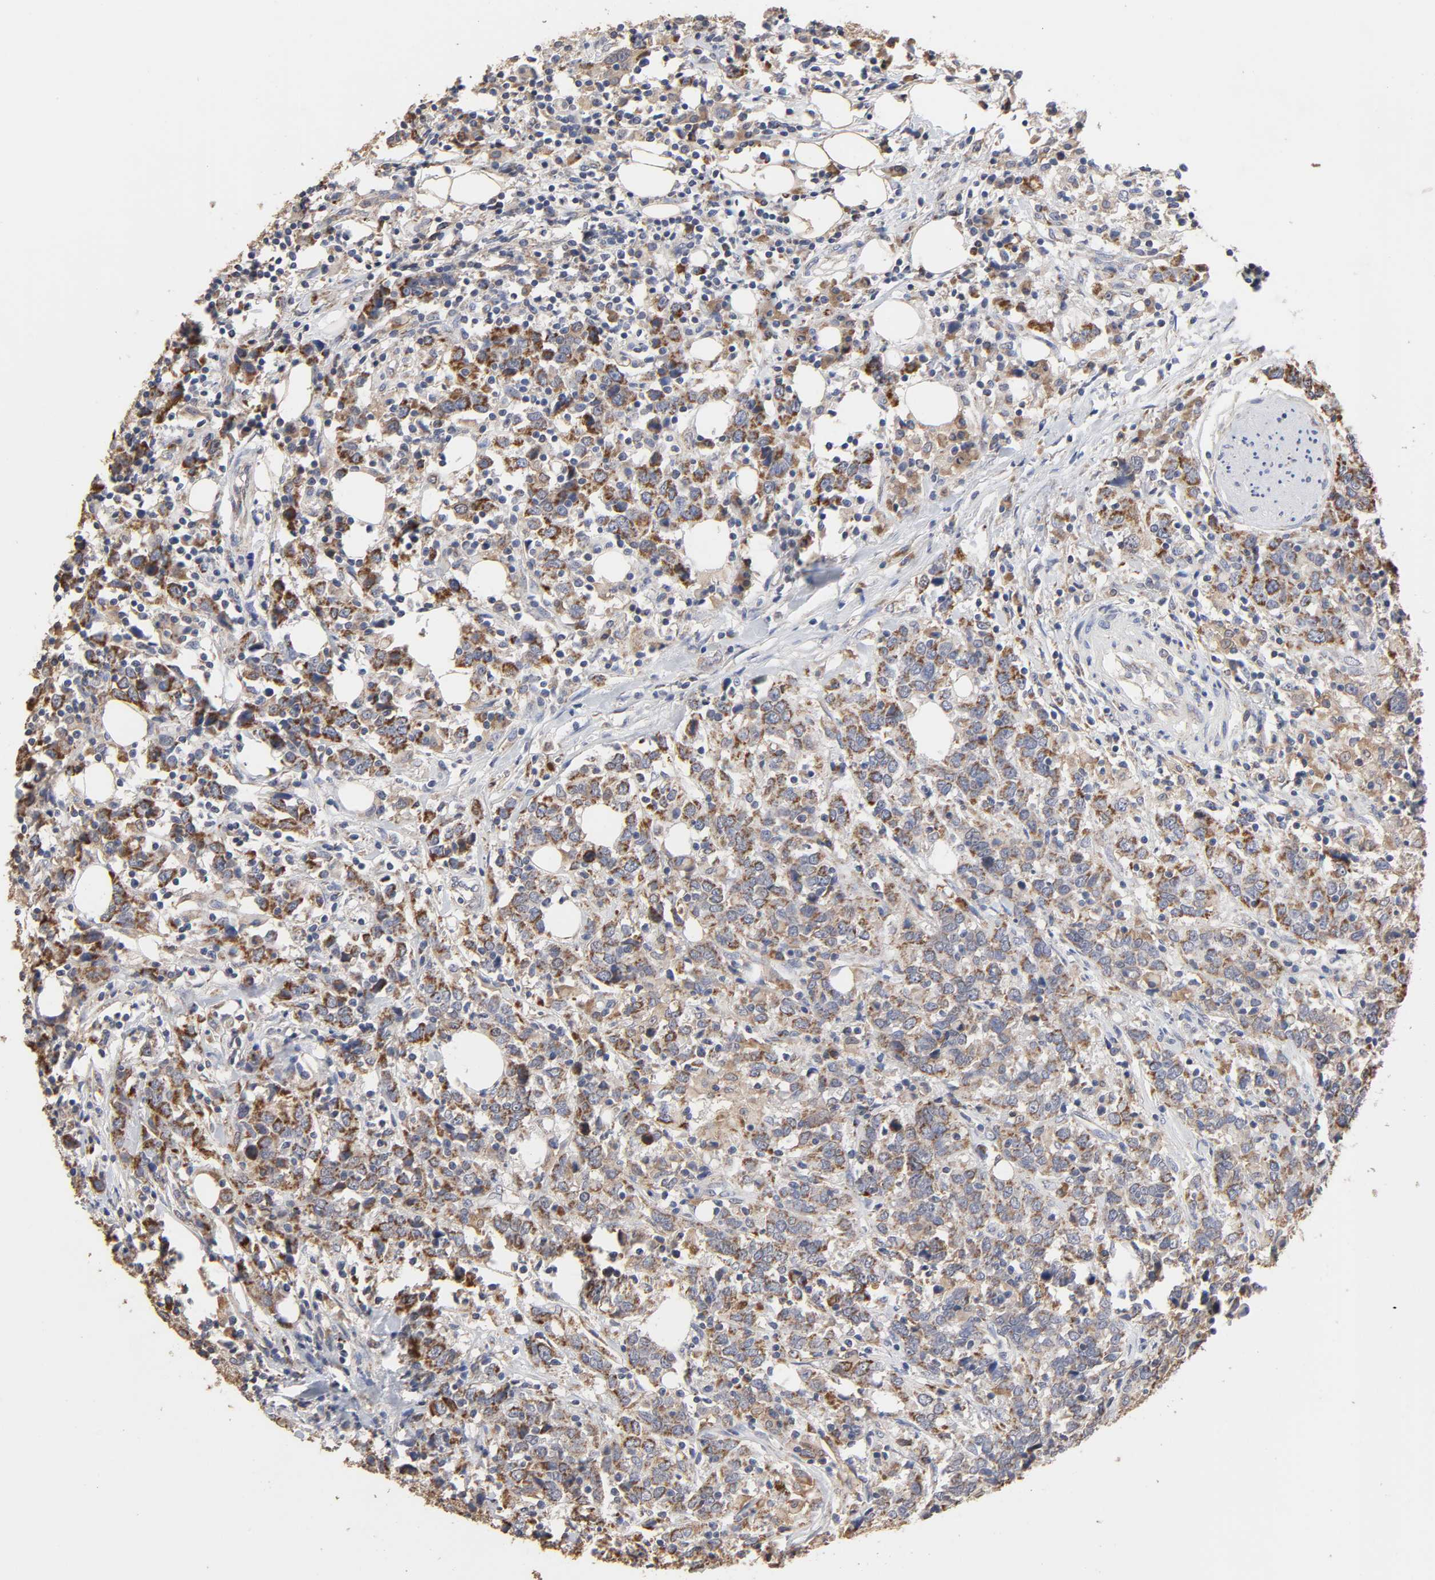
{"staining": {"intensity": "moderate", "quantity": ">75%", "location": "cytoplasmic/membranous"}, "tissue": "urothelial cancer", "cell_type": "Tumor cells", "image_type": "cancer", "snomed": [{"axis": "morphology", "description": "Urothelial carcinoma, High grade"}, {"axis": "topography", "description": "Urinary bladder"}], "caption": "The immunohistochemical stain shows moderate cytoplasmic/membranous positivity in tumor cells of urothelial cancer tissue. The staining is performed using DAB (3,3'-diaminobenzidine) brown chromogen to label protein expression. The nuclei are counter-stained blue using hematoxylin.", "gene": "CYCS", "patient": {"sex": "male", "age": 61}}